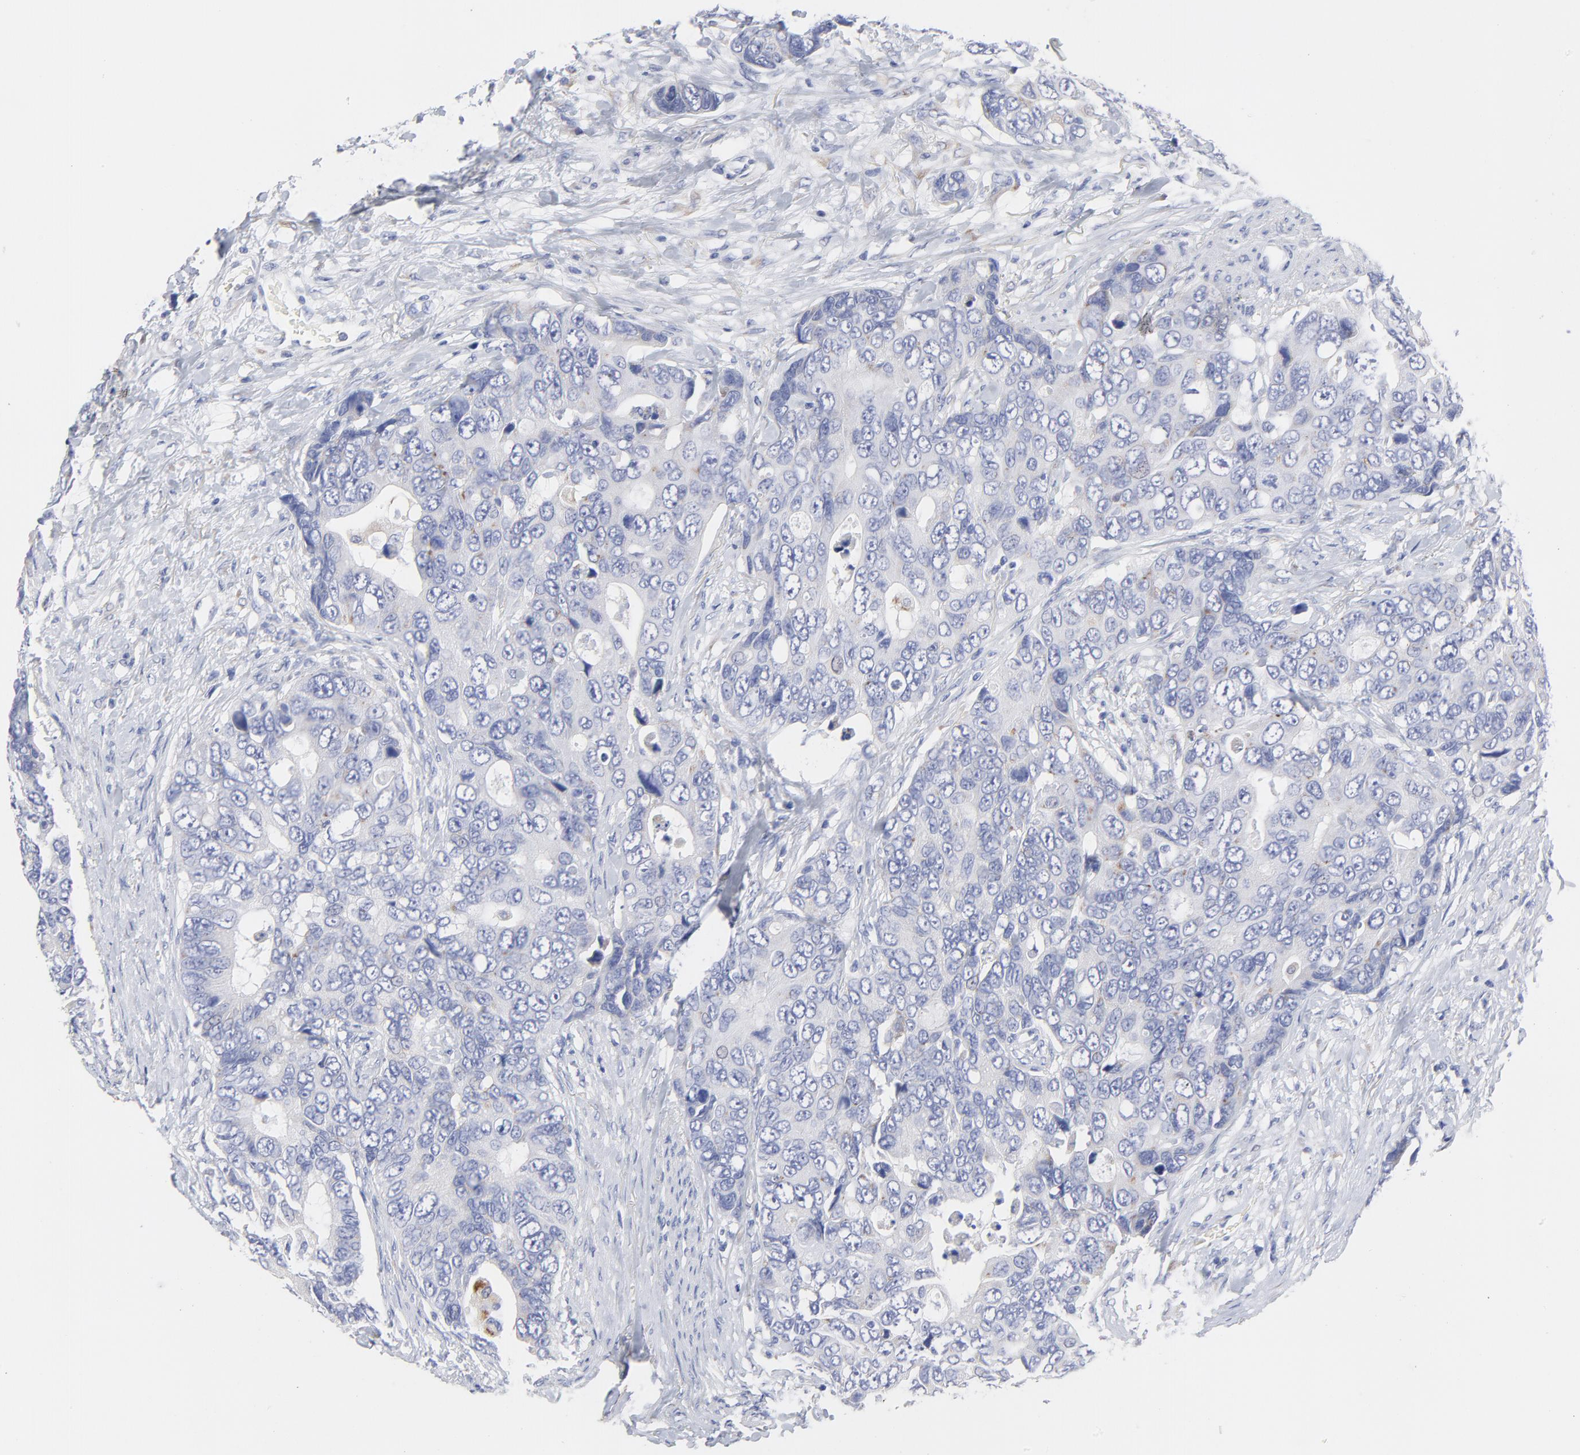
{"staining": {"intensity": "negative", "quantity": "none", "location": "none"}, "tissue": "colorectal cancer", "cell_type": "Tumor cells", "image_type": "cancer", "snomed": [{"axis": "morphology", "description": "Adenocarcinoma, NOS"}, {"axis": "topography", "description": "Rectum"}], "caption": "This is an immunohistochemistry micrograph of human adenocarcinoma (colorectal). There is no expression in tumor cells.", "gene": "DUSP9", "patient": {"sex": "female", "age": 67}}